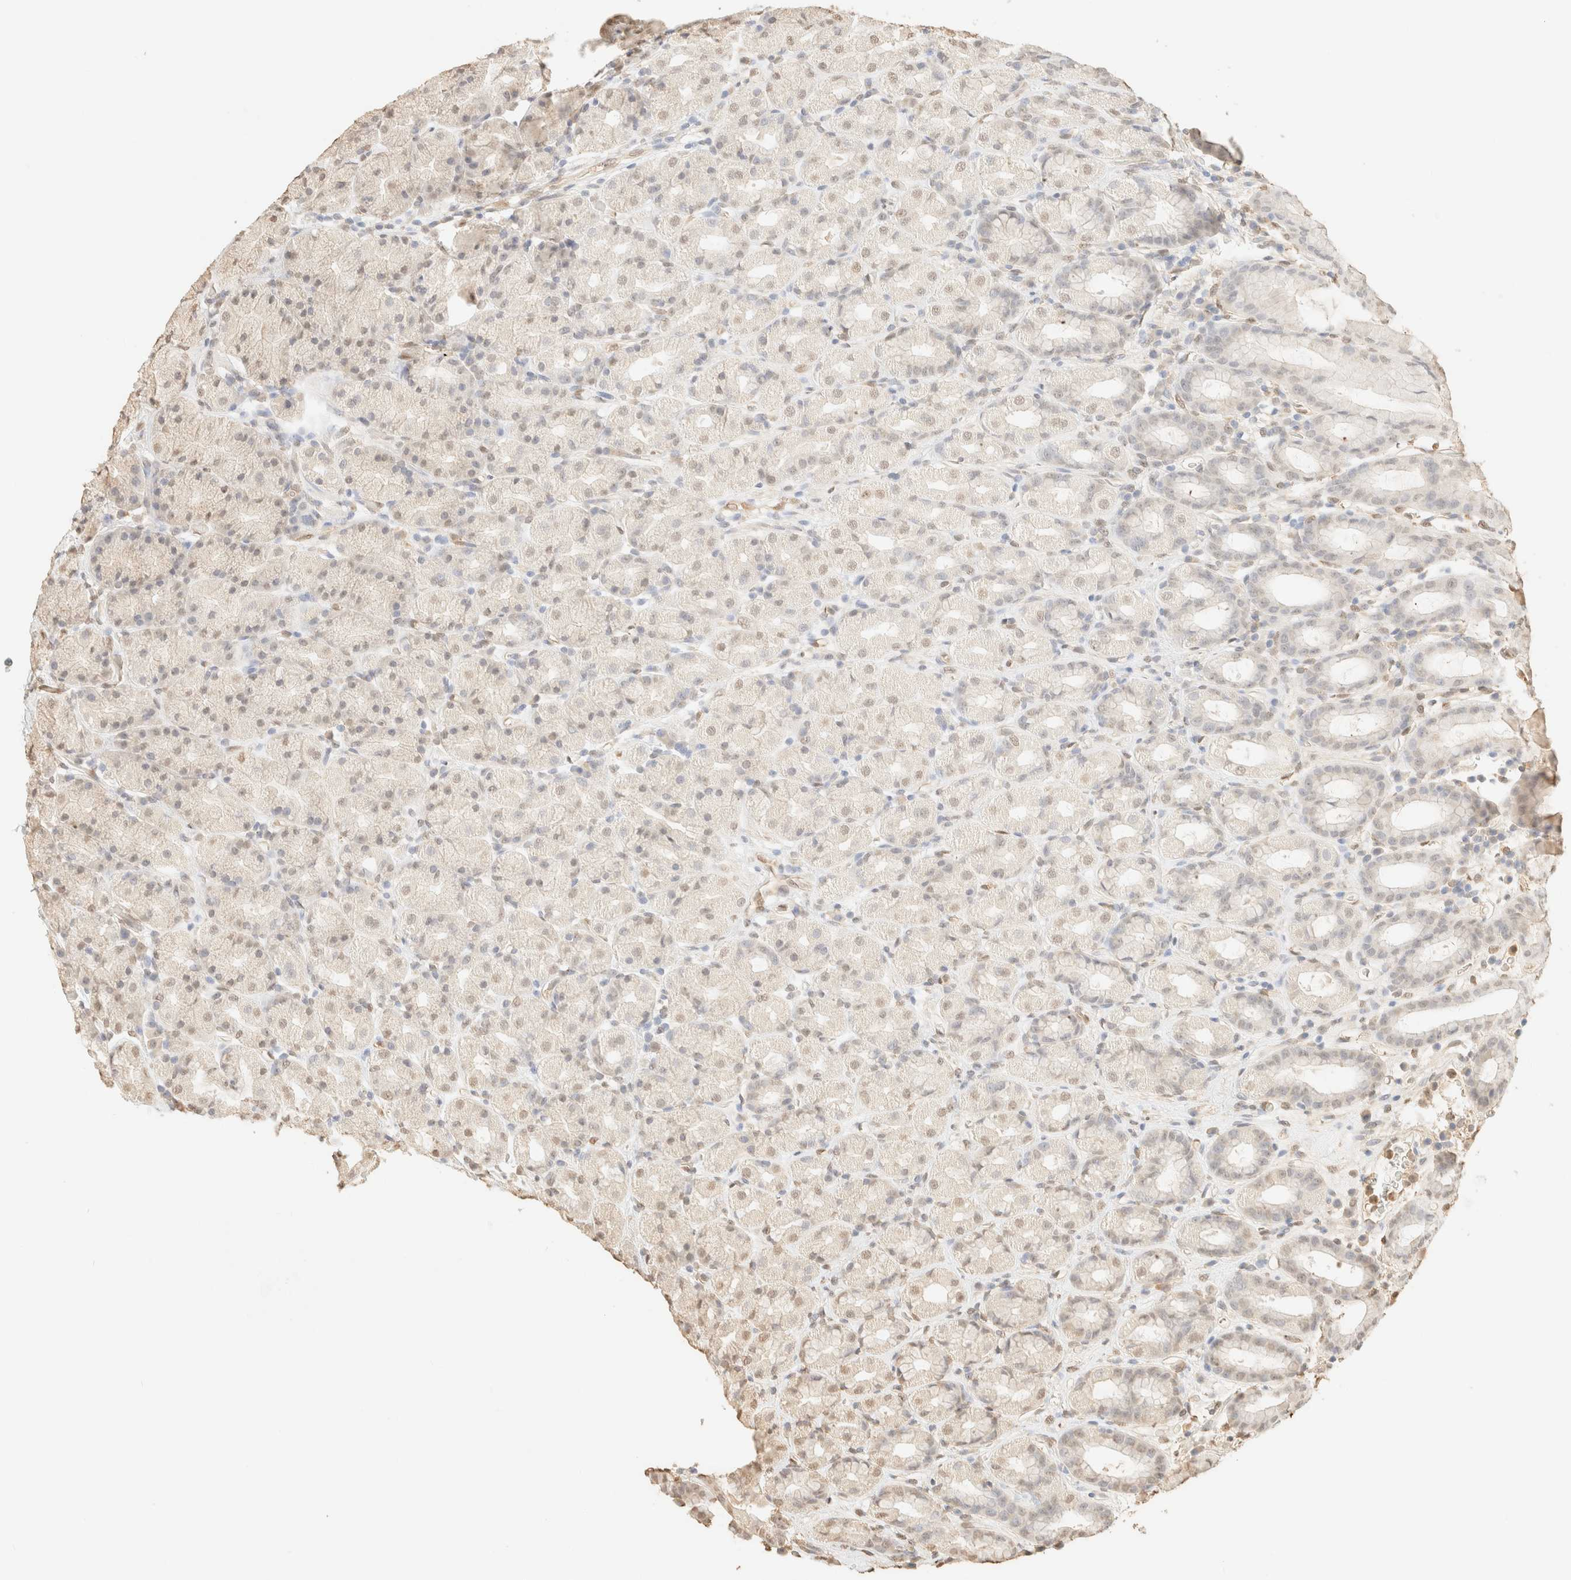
{"staining": {"intensity": "weak", "quantity": "25%-75%", "location": "nuclear"}, "tissue": "stomach", "cell_type": "Glandular cells", "image_type": "normal", "snomed": [{"axis": "morphology", "description": "Normal tissue, NOS"}, {"axis": "topography", "description": "Stomach, upper"}], "caption": "The photomicrograph displays immunohistochemical staining of normal stomach. There is weak nuclear staining is seen in approximately 25%-75% of glandular cells.", "gene": "S100A13", "patient": {"sex": "male", "age": 68}}